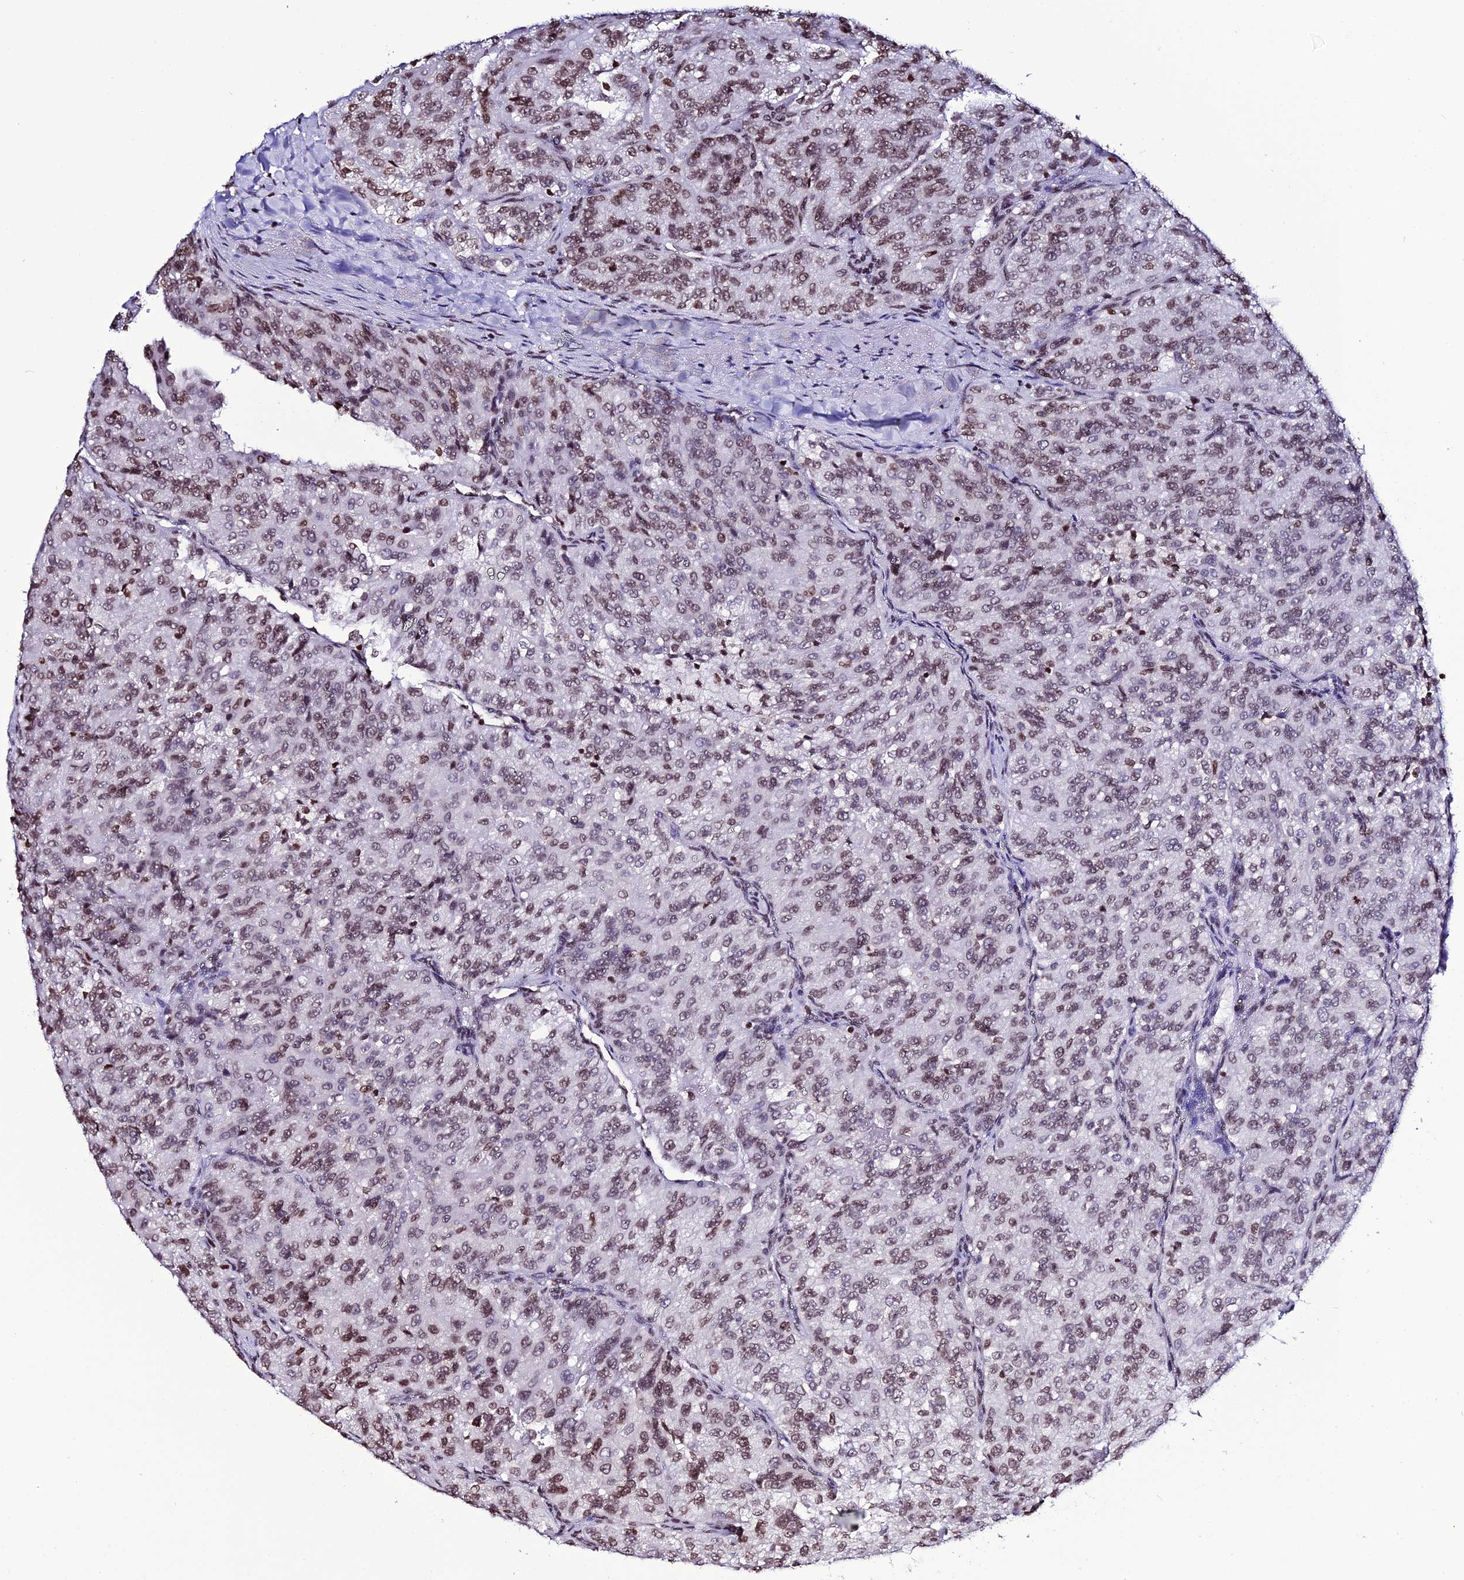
{"staining": {"intensity": "moderate", "quantity": ">75%", "location": "nuclear"}, "tissue": "renal cancer", "cell_type": "Tumor cells", "image_type": "cancer", "snomed": [{"axis": "morphology", "description": "Adenocarcinoma, NOS"}, {"axis": "topography", "description": "Kidney"}], "caption": "Immunohistochemistry (IHC) image of neoplastic tissue: human adenocarcinoma (renal) stained using IHC exhibits medium levels of moderate protein expression localized specifically in the nuclear of tumor cells, appearing as a nuclear brown color.", "gene": "MACROH2A2", "patient": {"sex": "female", "age": 63}}